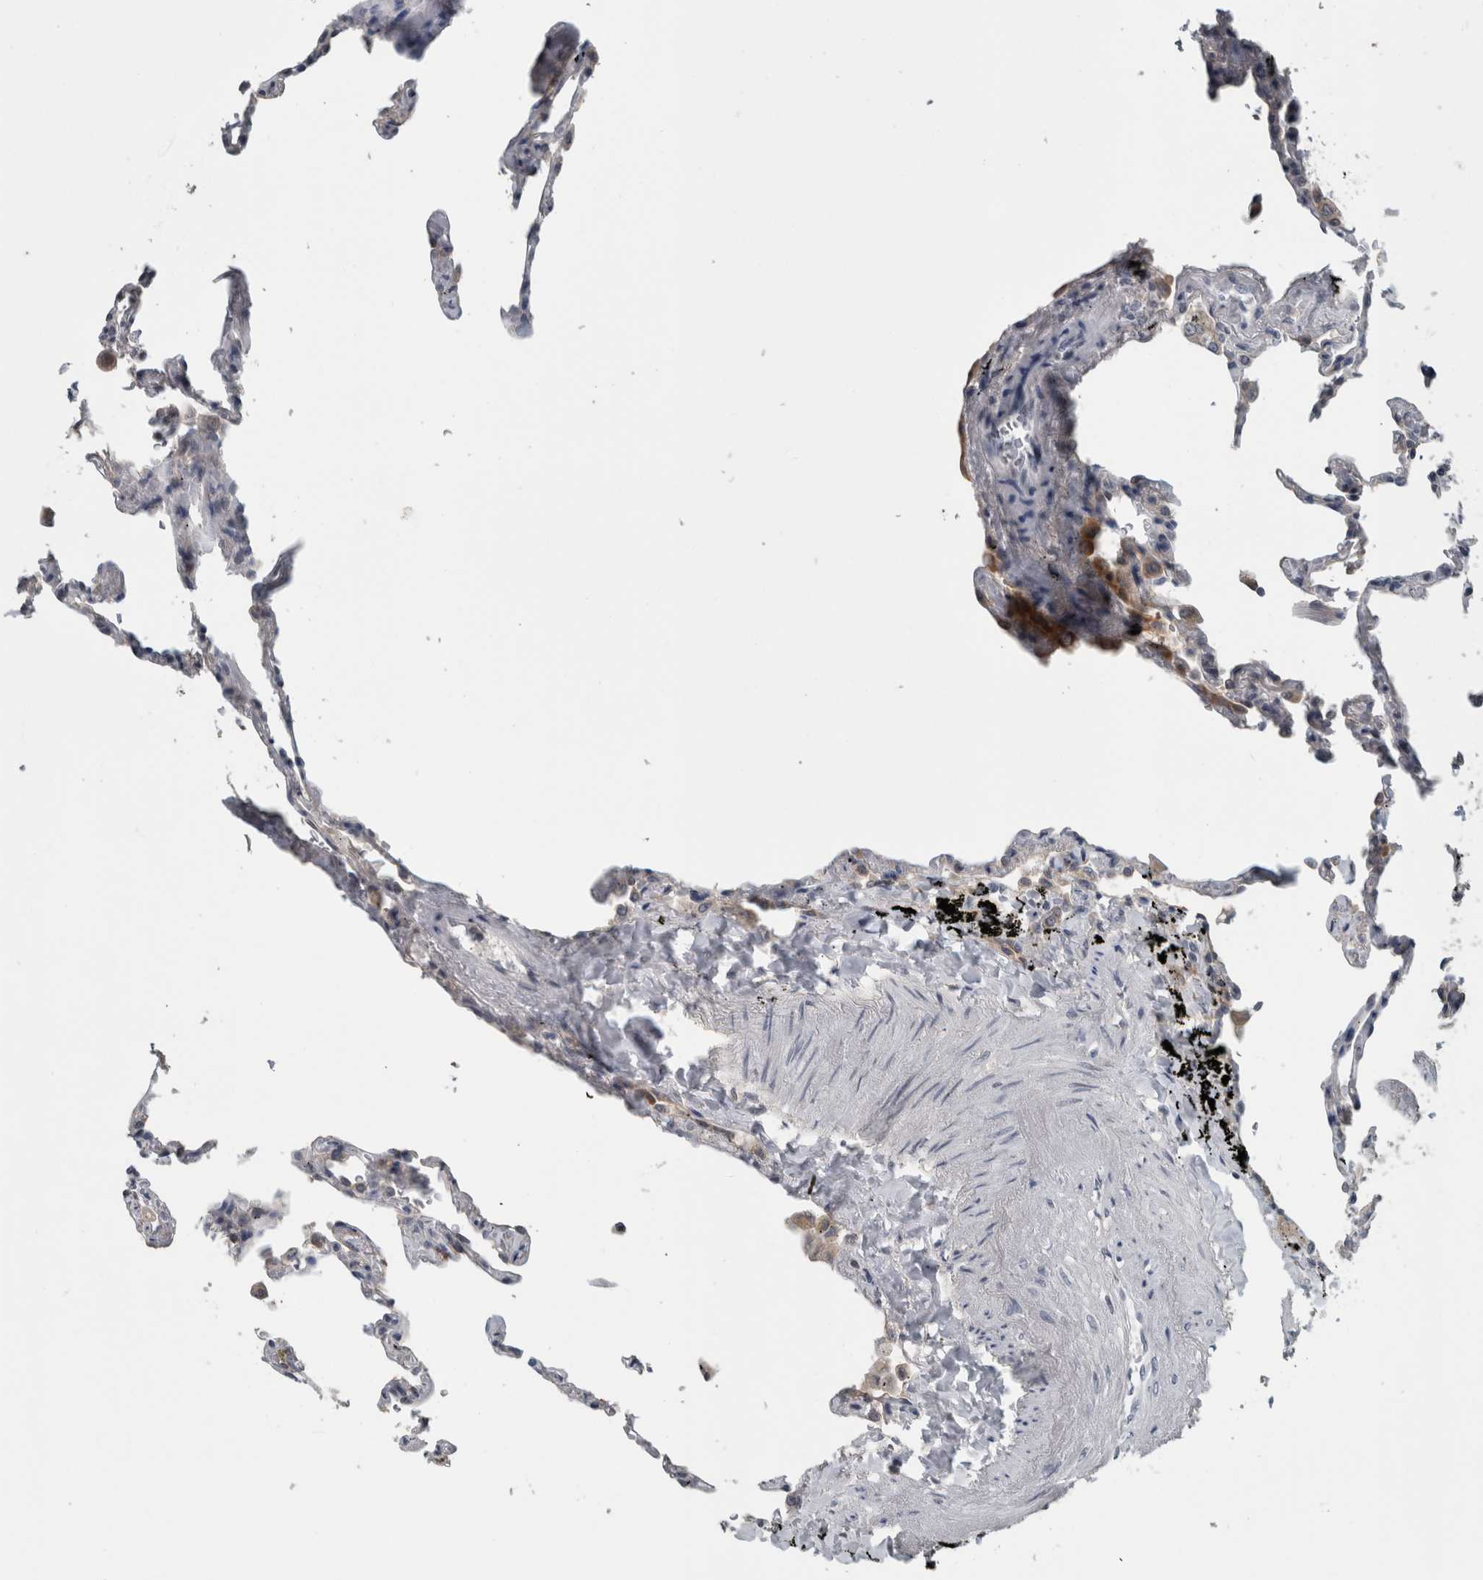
{"staining": {"intensity": "negative", "quantity": "none", "location": "none"}, "tissue": "lung", "cell_type": "Alveolar cells", "image_type": "normal", "snomed": [{"axis": "morphology", "description": "Normal tissue, NOS"}, {"axis": "topography", "description": "Lung"}], "caption": "Immunohistochemistry (IHC) histopathology image of unremarkable human lung stained for a protein (brown), which shows no expression in alveolar cells.", "gene": "ACSF2", "patient": {"sex": "male", "age": 59}}